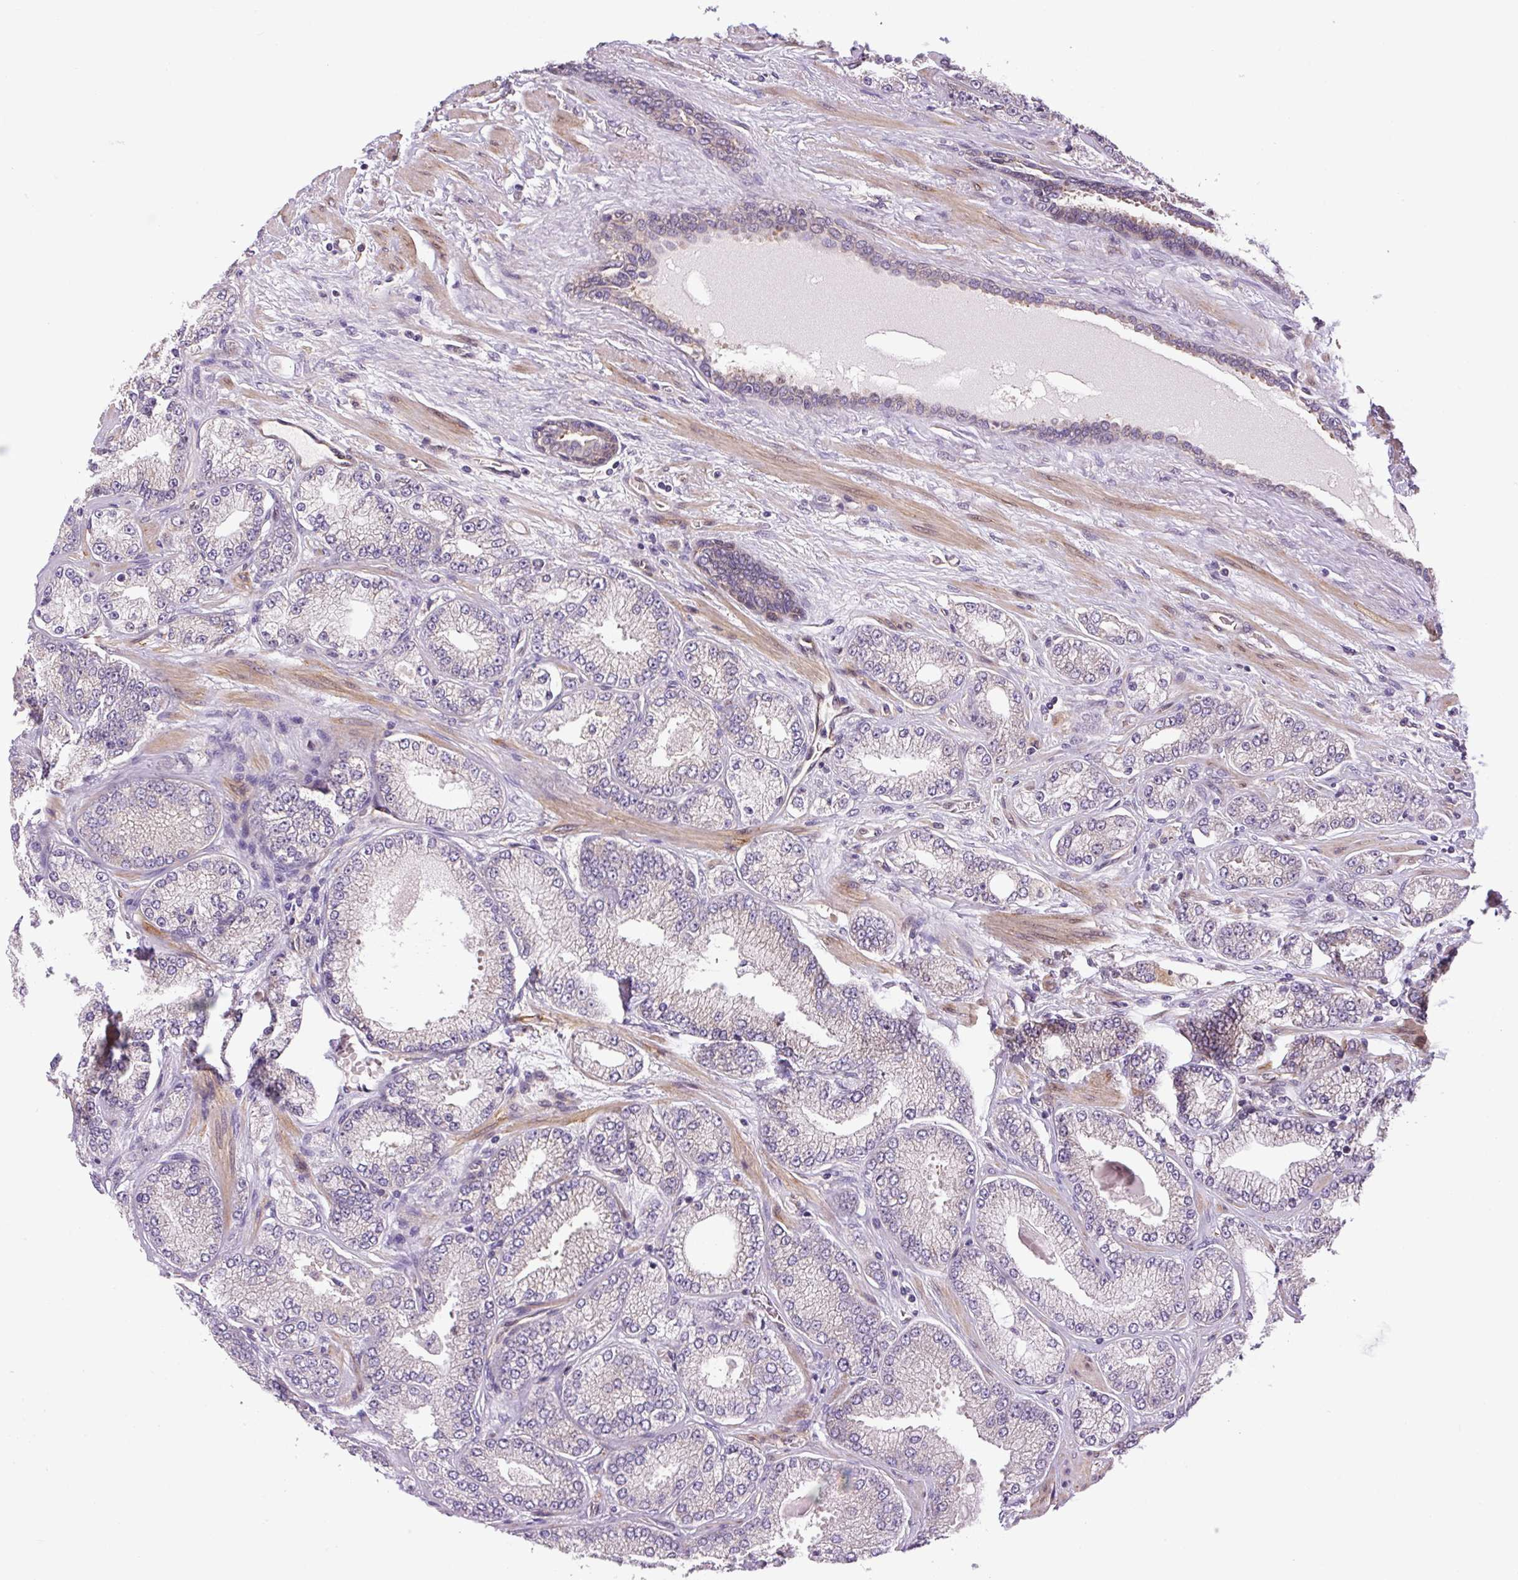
{"staining": {"intensity": "negative", "quantity": "none", "location": "none"}, "tissue": "prostate cancer", "cell_type": "Tumor cells", "image_type": "cancer", "snomed": [{"axis": "morphology", "description": "Adenocarcinoma, High grade"}, {"axis": "topography", "description": "Prostate"}], "caption": "This histopathology image is of prostate cancer (adenocarcinoma (high-grade)) stained with immunohistochemistry (IHC) to label a protein in brown with the nuclei are counter-stained blue. There is no expression in tumor cells.", "gene": "SEPTIN10", "patient": {"sex": "male", "age": 68}}